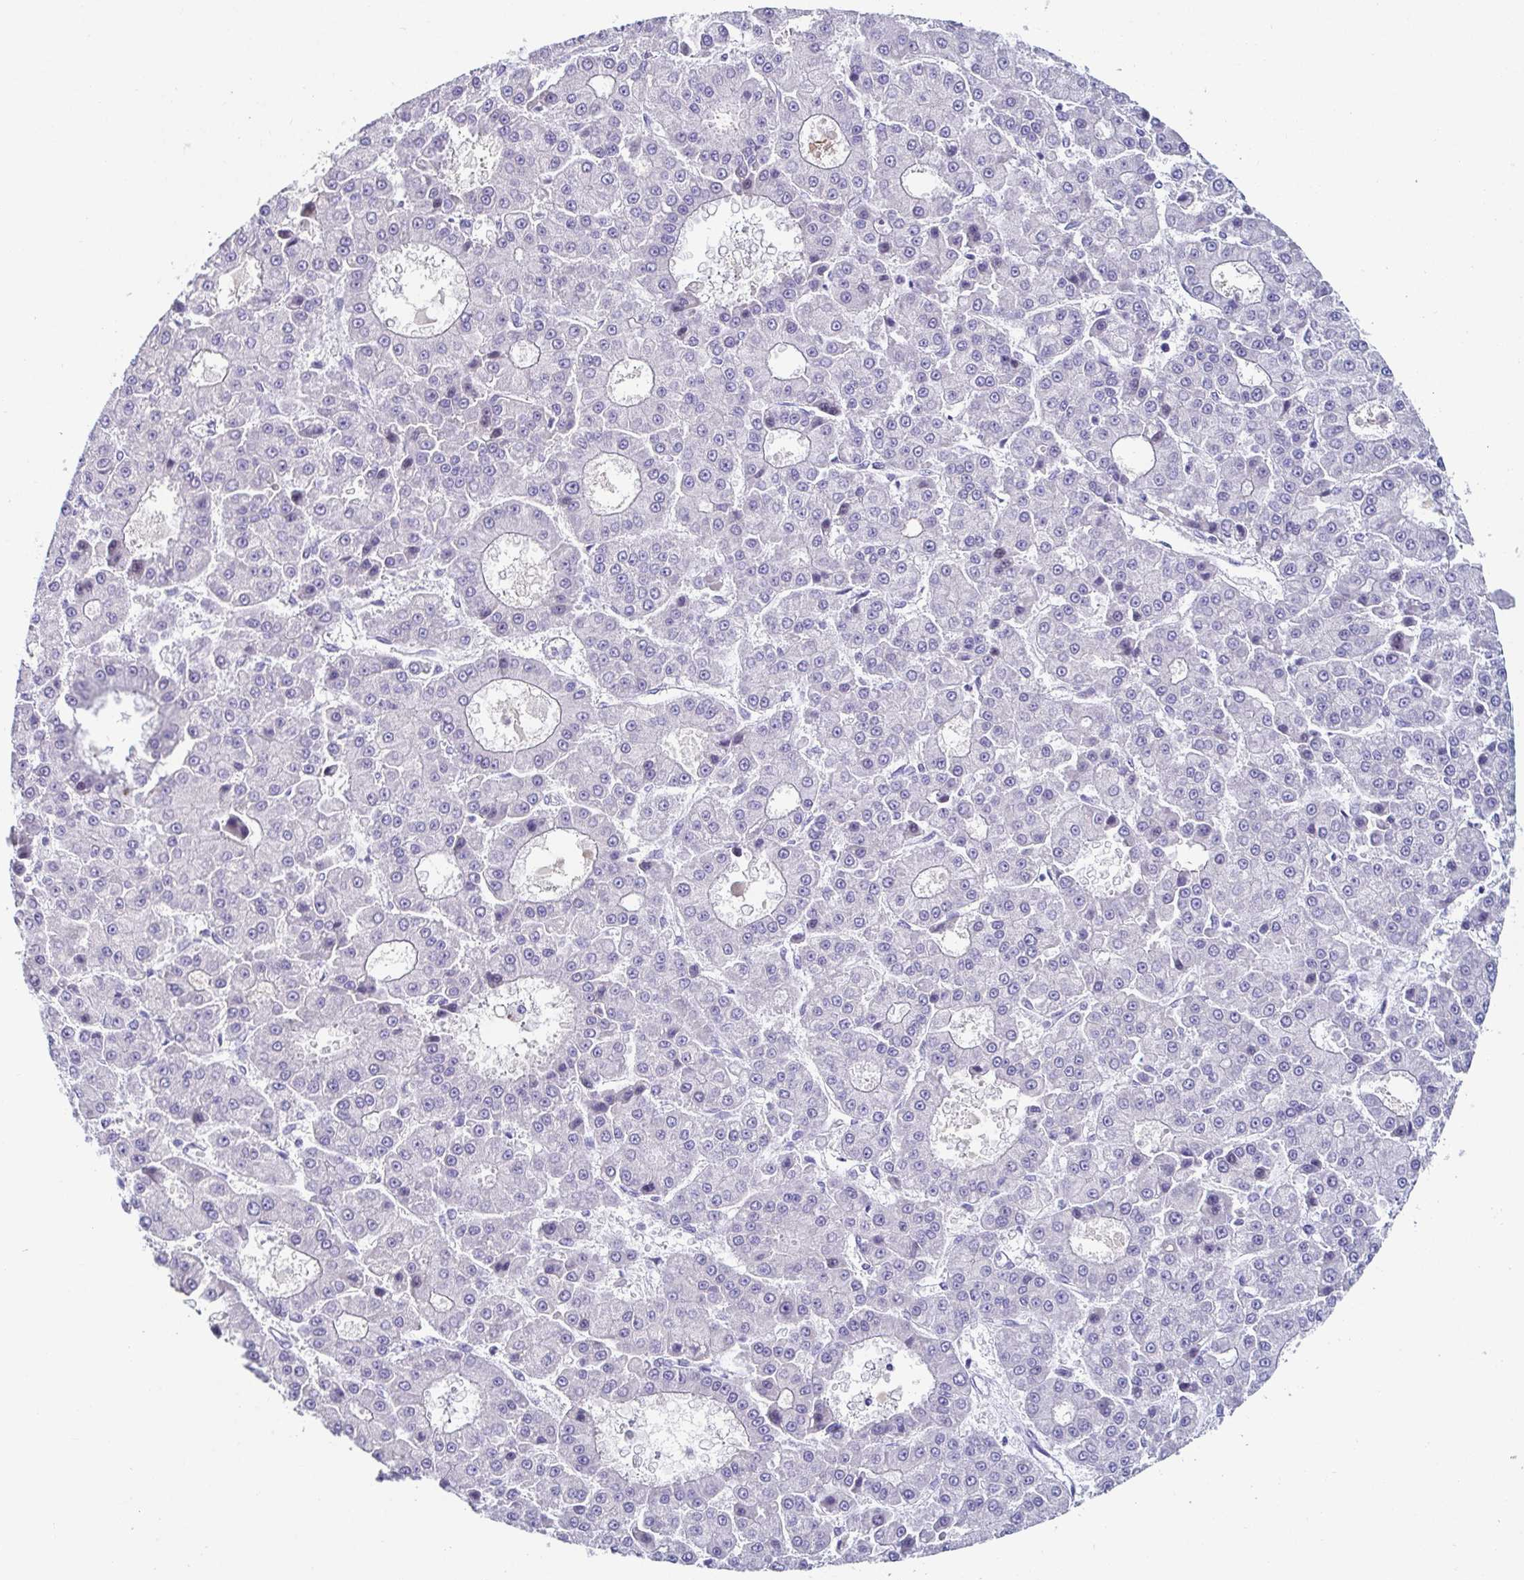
{"staining": {"intensity": "negative", "quantity": "none", "location": "none"}, "tissue": "liver cancer", "cell_type": "Tumor cells", "image_type": "cancer", "snomed": [{"axis": "morphology", "description": "Carcinoma, Hepatocellular, NOS"}, {"axis": "topography", "description": "Liver"}], "caption": "Protein analysis of liver hepatocellular carcinoma reveals no significant positivity in tumor cells.", "gene": "C4orf17", "patient": {"sex": "male", "age": 70}}